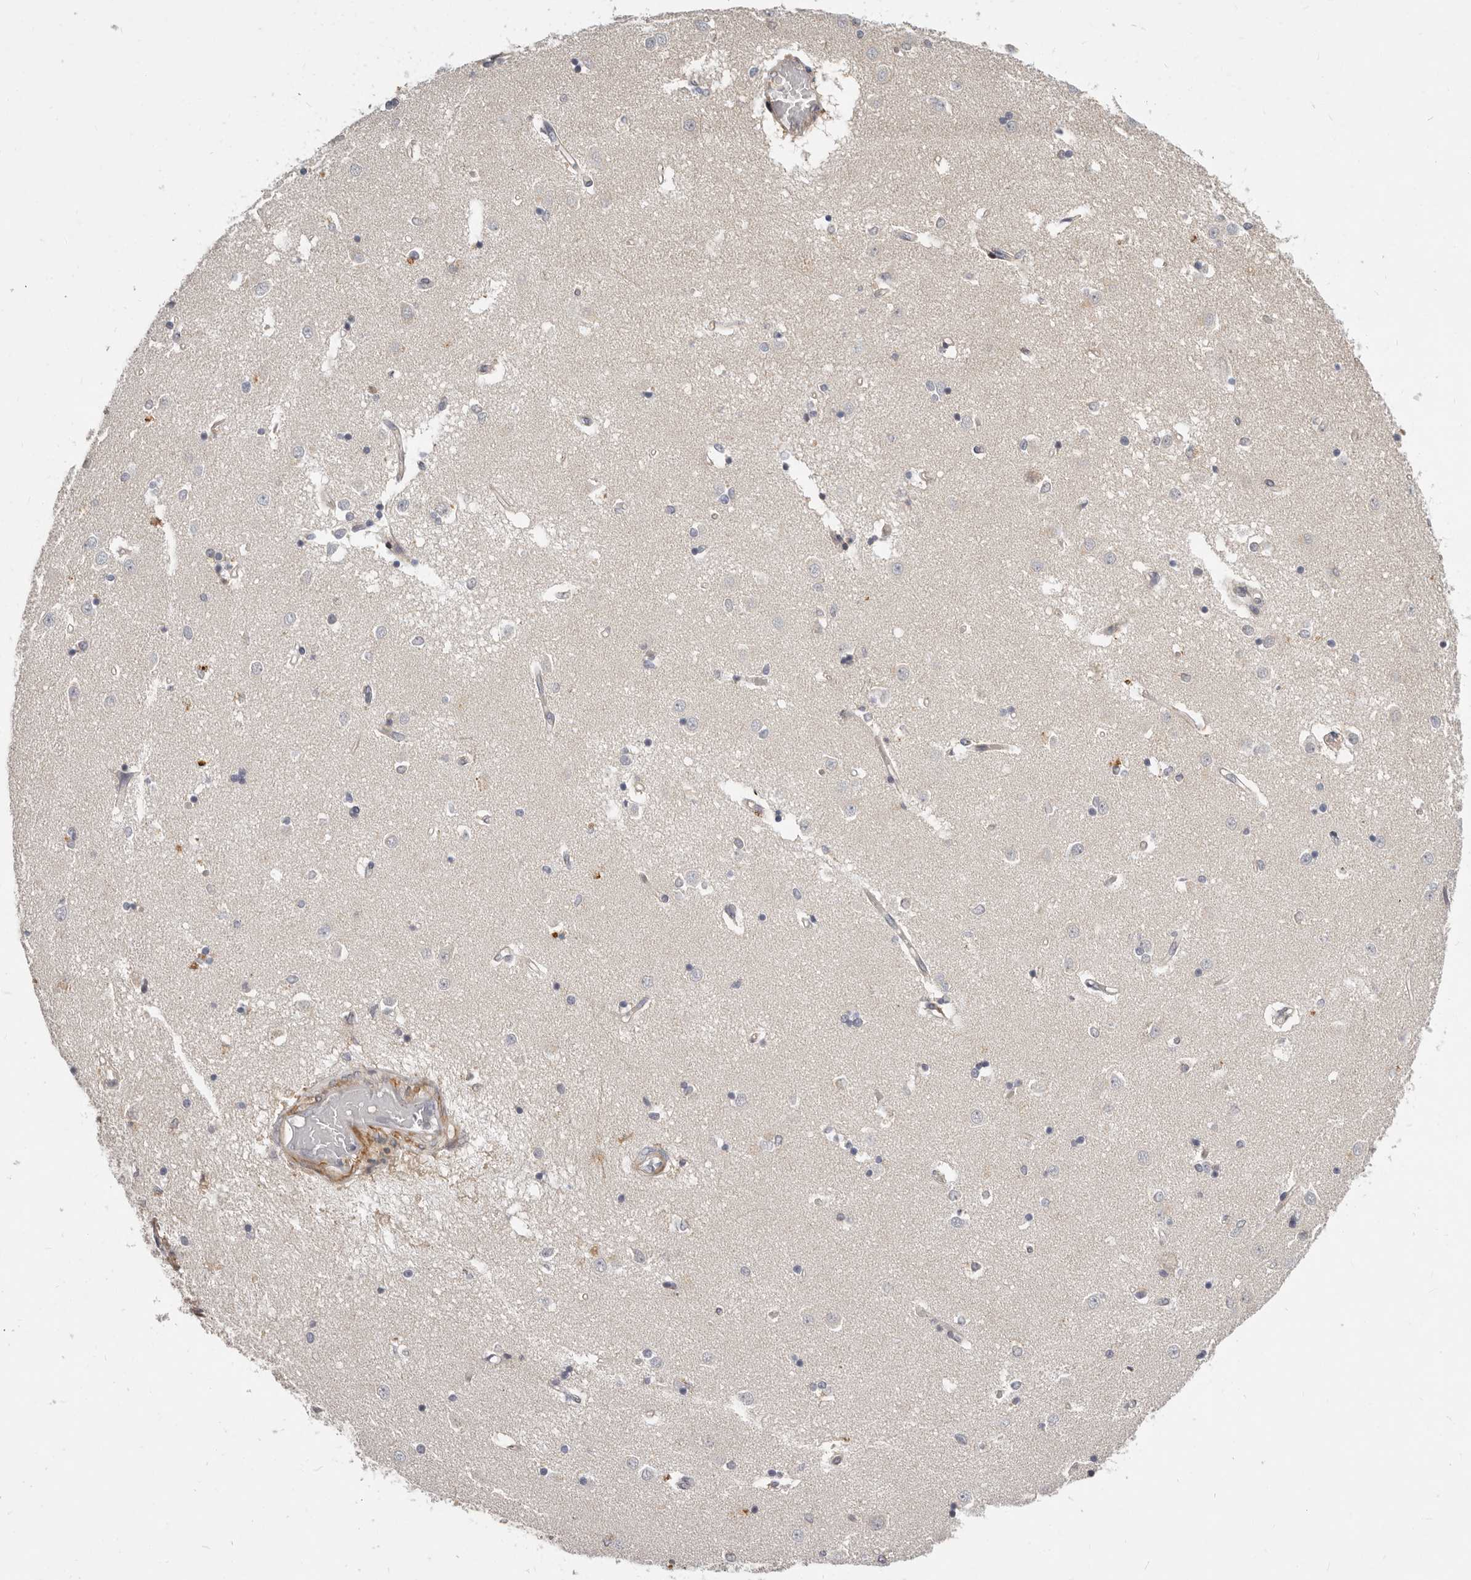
{"staining": {"intensity": "negative", "quantity": "none", "location": "none"}, "tissue": "caudate", "cell_type": "Glial cells", "image_type": "normal", "snomed": [{"axis": "morphology", "description": "Normal tissue, NOS"}, {"axis": "topography", "description": "Lateral ventricle wall"}], "caption": "A high-resolution image shows immunohistochemistry (IHC) staining of unremarkable caudate, which exhibits no significant positivity in glial cells.", "gene": "MICALL2", "patient": {"sex": "male", "age": 45}}